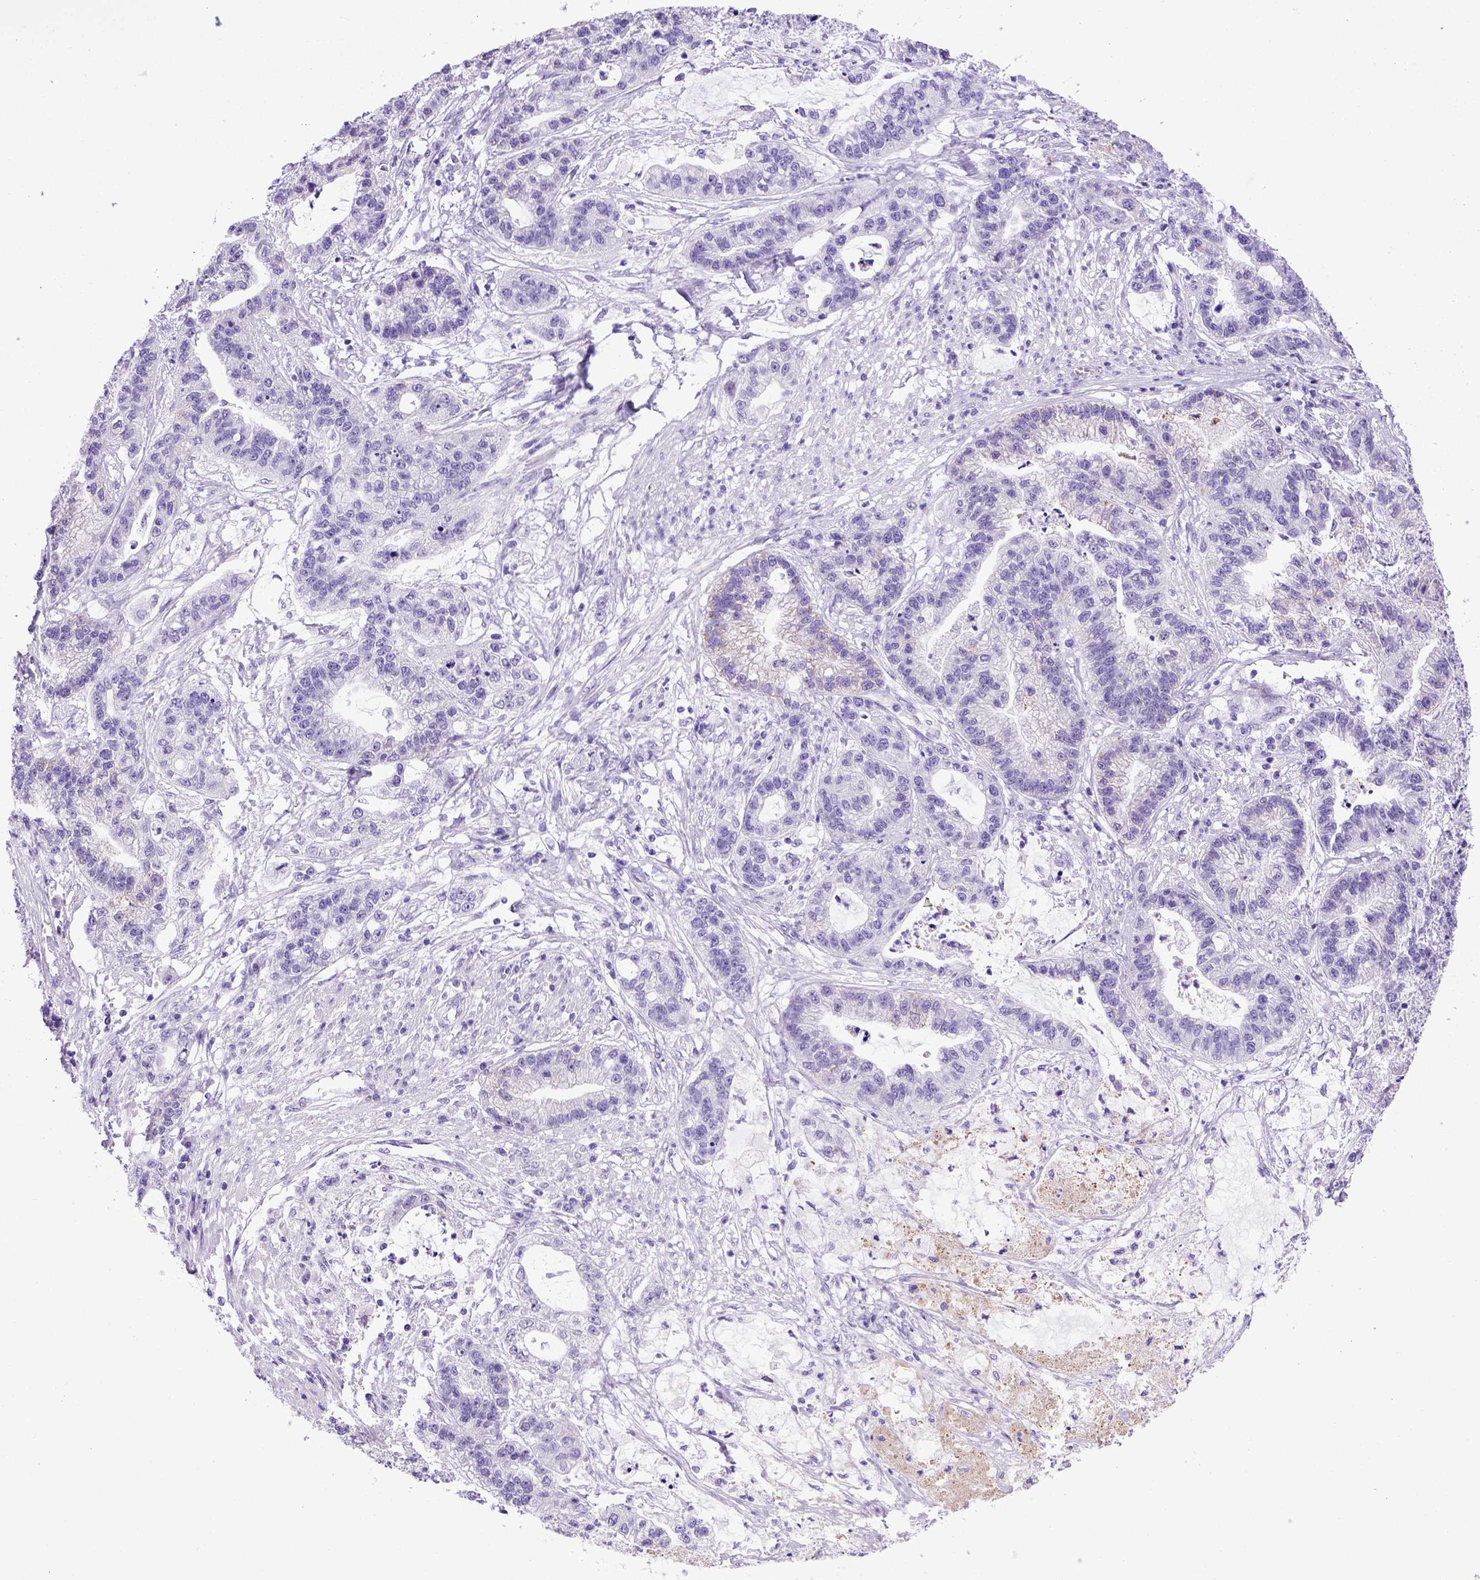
{"staining": {"intensity": "negative", "quantity": "none", "location": "none"}, "tissue": "stomach cancer", "cell_type": "Tumor cells", "image_type": "cancer", "snomed": [{"axis": "morphology", "description": "Adenocarcinoma, NOS"}, {"axis": "topography", "description": "Stomach"}], "caption": "Immunohistochemistry (IHC) histopathology image of stomach adenocarcinoma stained for a protein (brown), which exhibits no staining in tumor cells.", "gene": "ADAM12", "patient": {"sex": "male", "age": 83}}